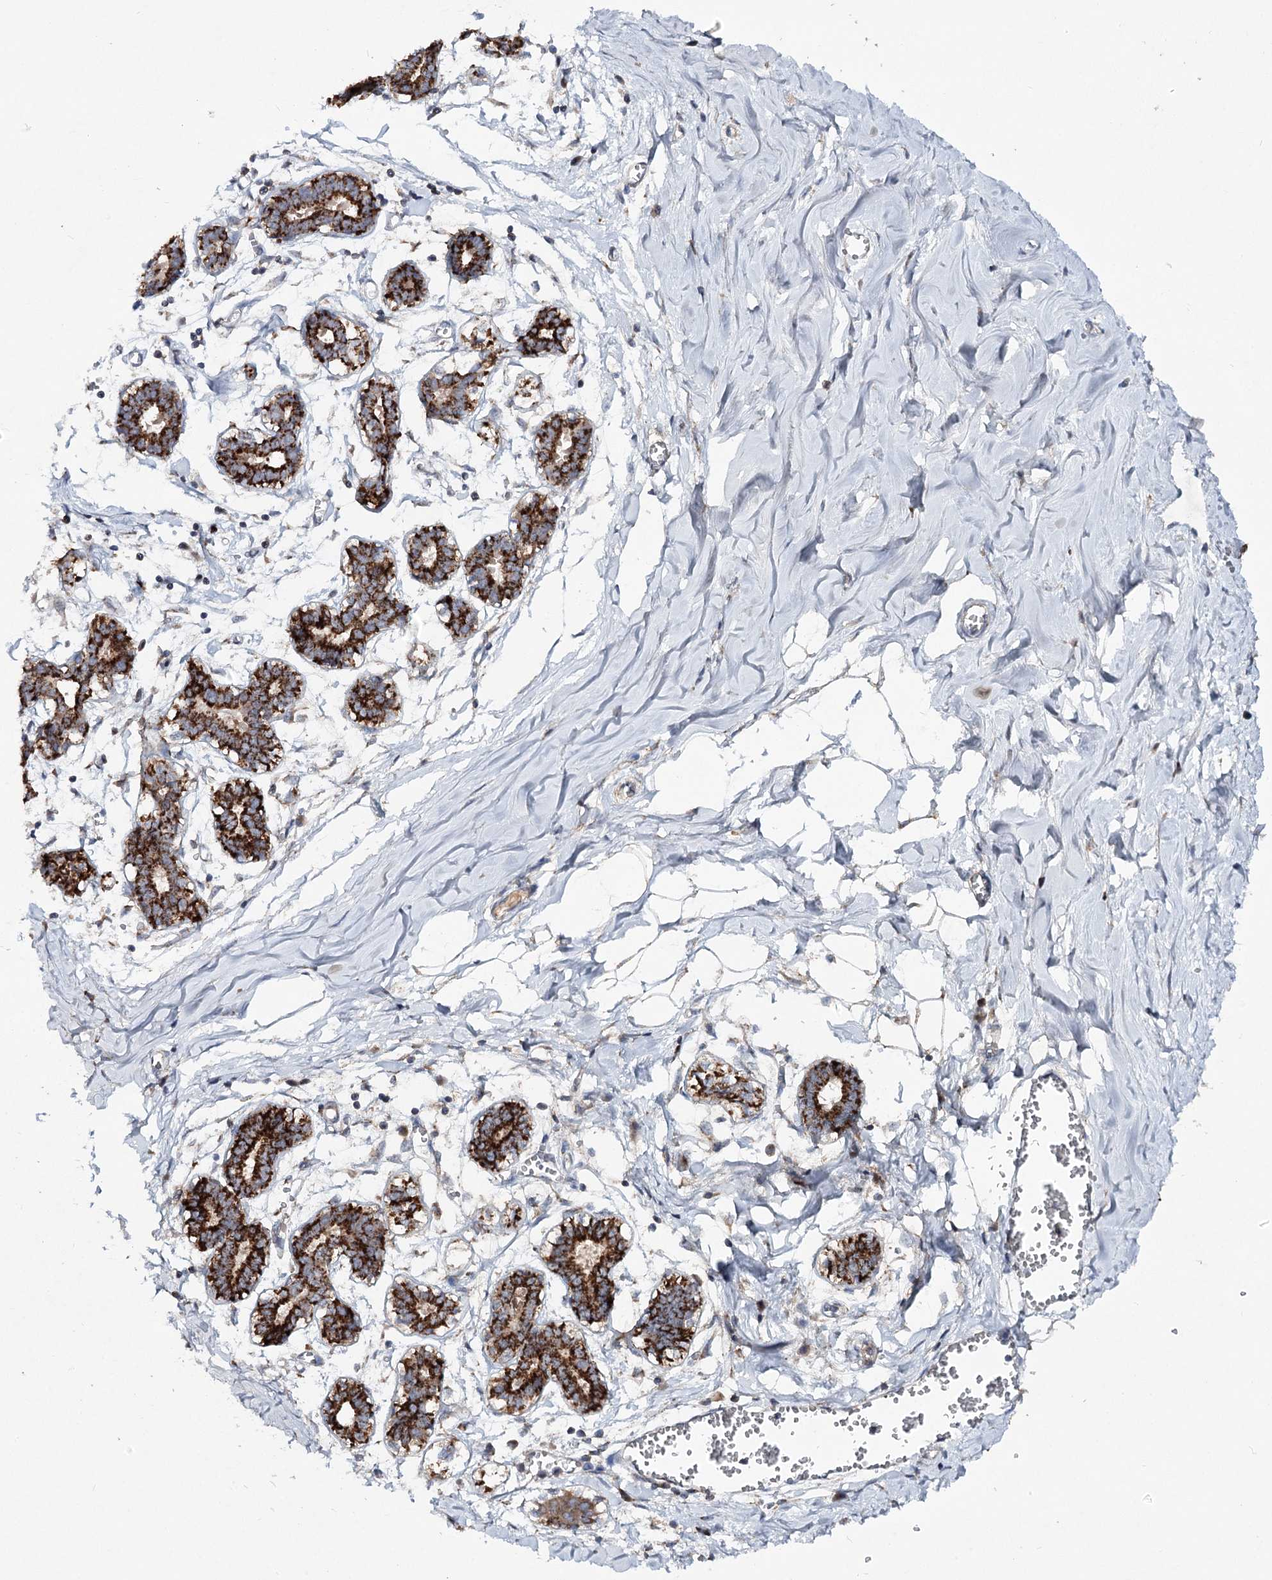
{"staining": {"intensity": "negative", "quantity": "none", "location": "none"}, "tissue": "breast", "cell_type": "Adipocytes", "image_type": "normal", "snomed": [{"axis": "morphology", "description": "Normal tissue, NOS"}, {"axis": "topography", "description": "Breast"}], "caption": "DAB immunohistochemical staining of benign breast reveals no significant staining in adipocytes.", "gene": "PYROXD2", "patient": {"sex": "female", "age": 27}}